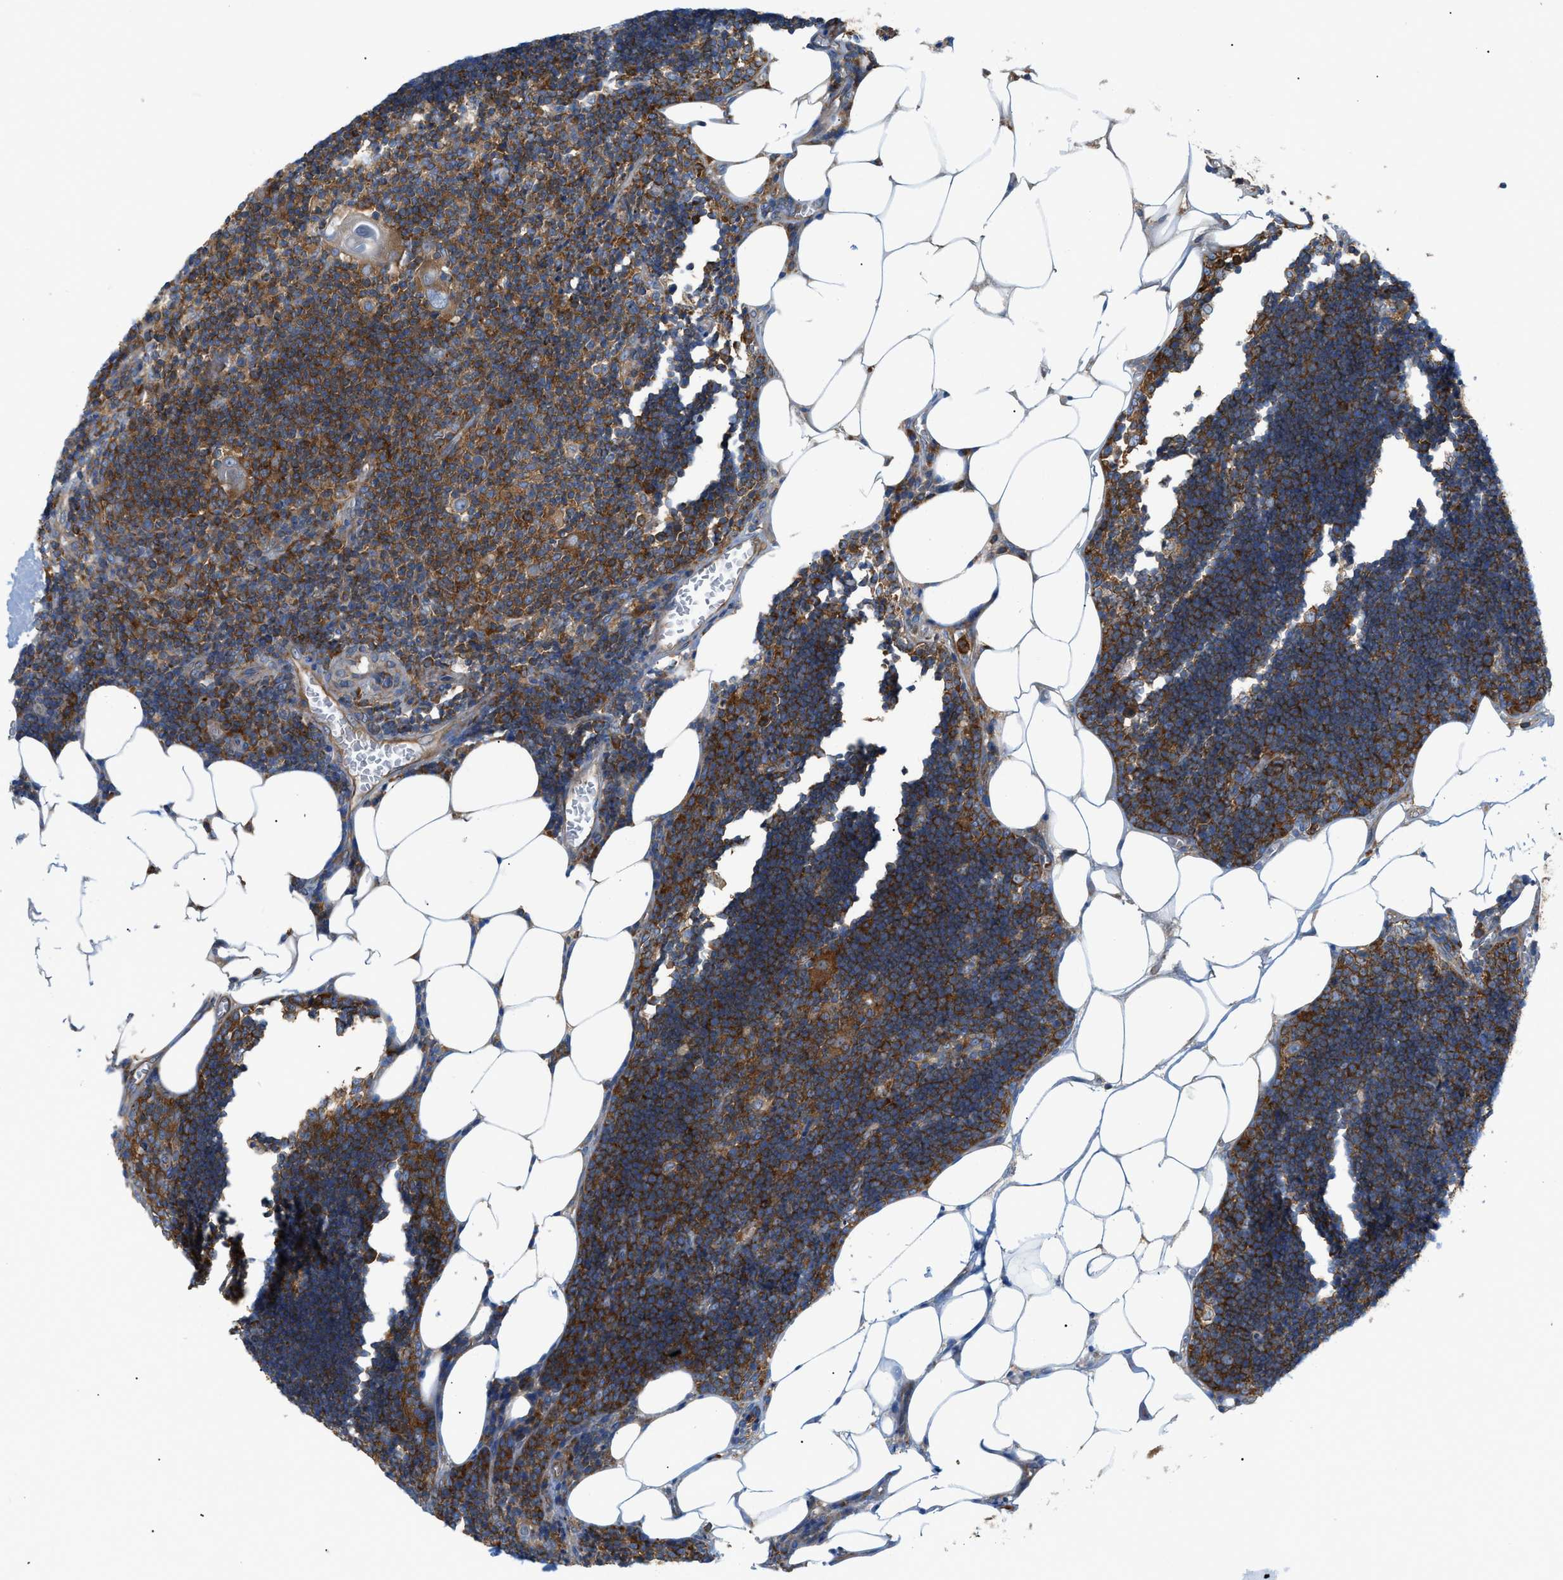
{"staining": {"intensity": "strong", "quantity": ">75%", "location": "cytoplasmic/membranous"}, "tissue": "lymph node", "cell_type": "Germinal center cells", "image_type": "normal", "snomed": [{"axis": "morphology", "description": "Normal tissue, NOS"}, {"axis": "topography", "description": "Lymph node"}], "caption": "DAB (3,3'-diaminobenzidine) immunohistochemical staining of normal human lymph node displays strong cytoplasmic/membranous protein positivity in approximately >75% of germinal center cells. The protein of interest is shown in brown color, while the nuclei are stained blue.", "gene": "GPAT4", "patient": {"sex": "male", "age": 33}}